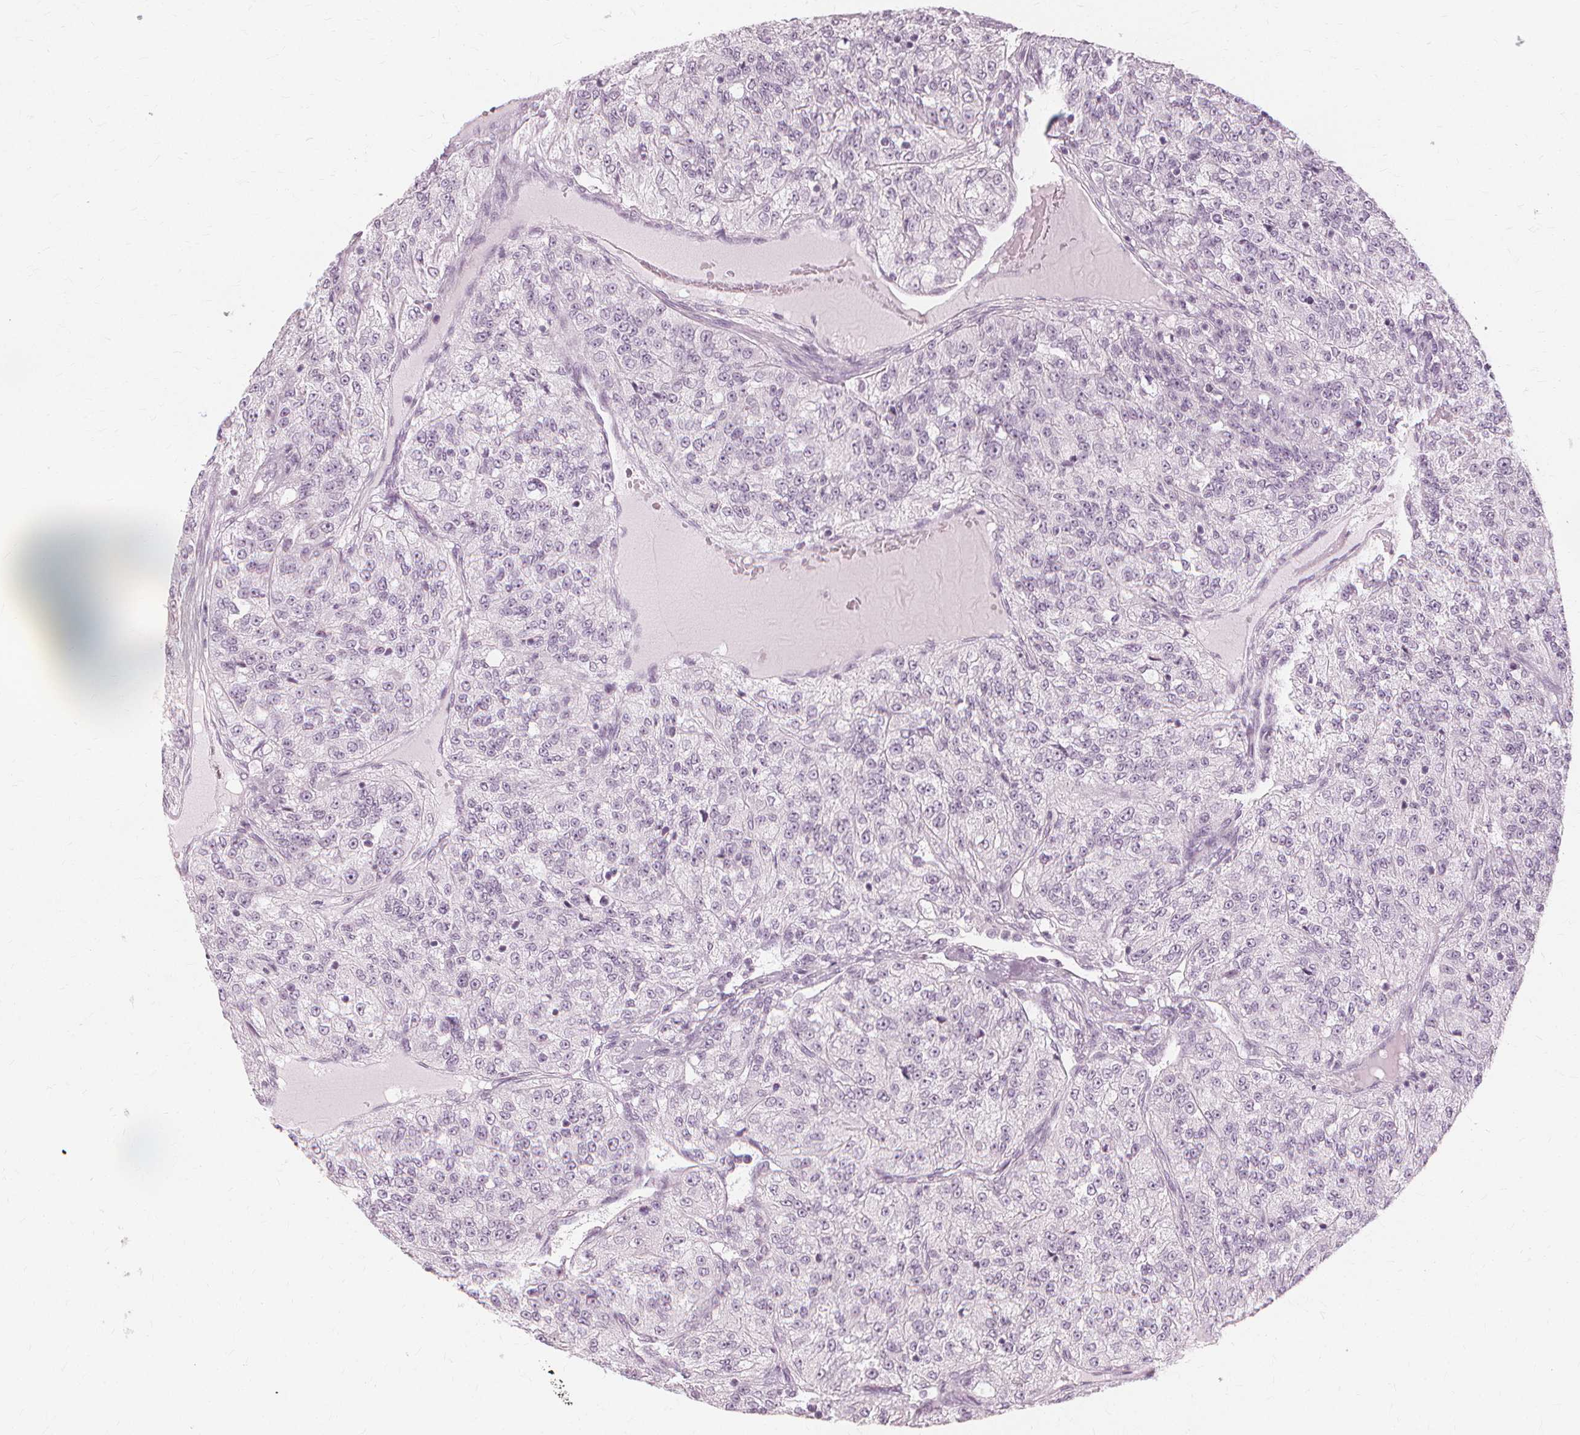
{"staining": {"intensity": "negative", "quantity": "none", "location": "none"}, "tissue": "renal cancer", "cell_type": "Tumor cells", "image_type": "cancer", "snomed": [{"axis": "morphology", "description": "Adenocarcinoma, NOS"}, {"axis": "topography", "description": "Kidney"}], "caption": "An IHC photomicrograph of renal cancer is shown. There is no staining in tumor cells of renal cancer.", "gene": "NXPE1", "patient": {"sex": "female", "age": 63}}